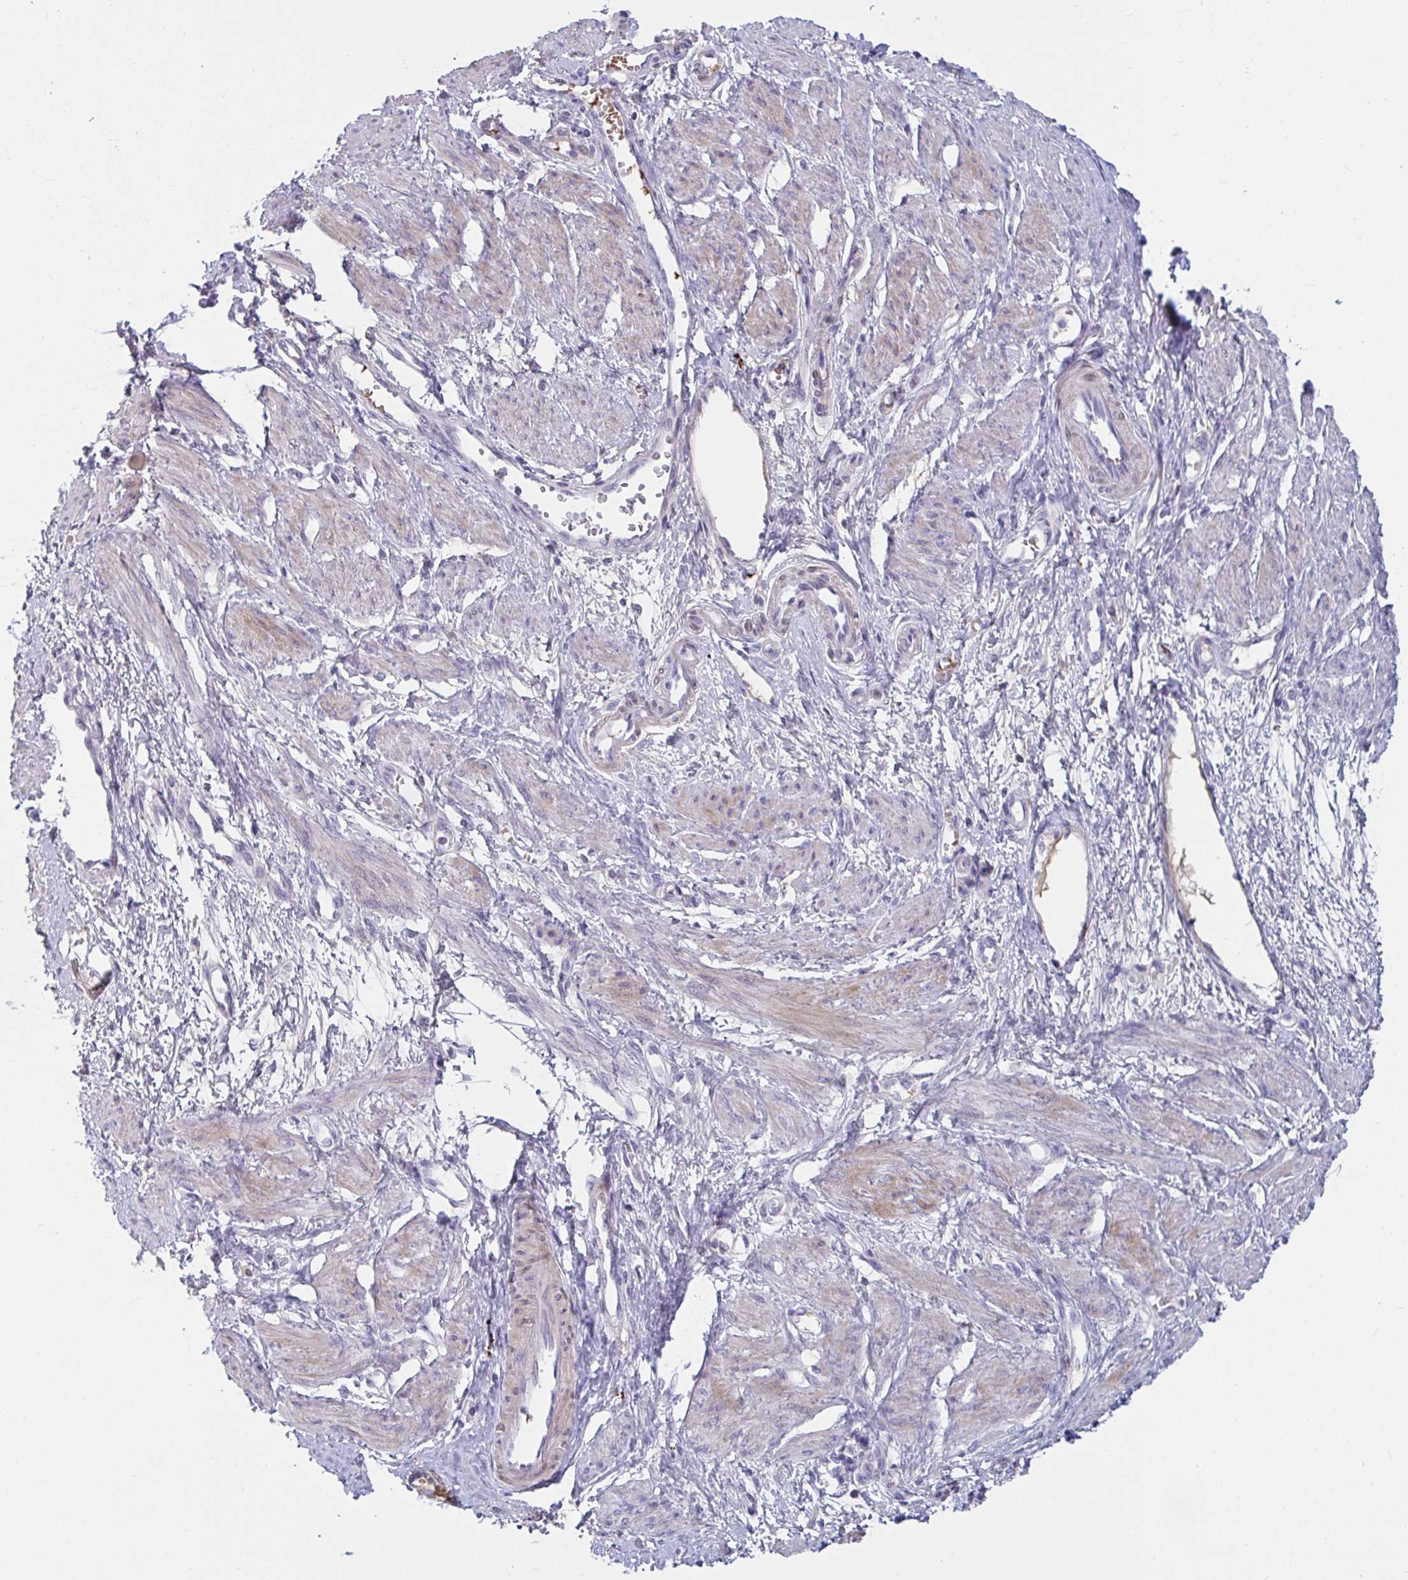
{"staining": {"intensity": "moderate", "quantity": "25%-75%", "location": "cytoplasmic/membranous"}, "tissue": "smooth muscle", "cell_type": "Smooth muscle cells", "image_type": "normal", "snomed": [{"axis": "morphology", "description": "Normal tissue, NOS"}, {"axis": "topography", "description": "Smooth muscle"}, {"axis": "topography", "description": "Uterus"}], "caption": "Immunohistochemical staining of unremarkable smooth muscle demonstrates moderate cytoplasmic/membranous protein positivity in approximately 25%-75% of smooth muscle cells. (Brightfield microscopy of DAB IHC at high magnification).", "gene": "NPY", "patient": {"sex": "female", "age": 39}}